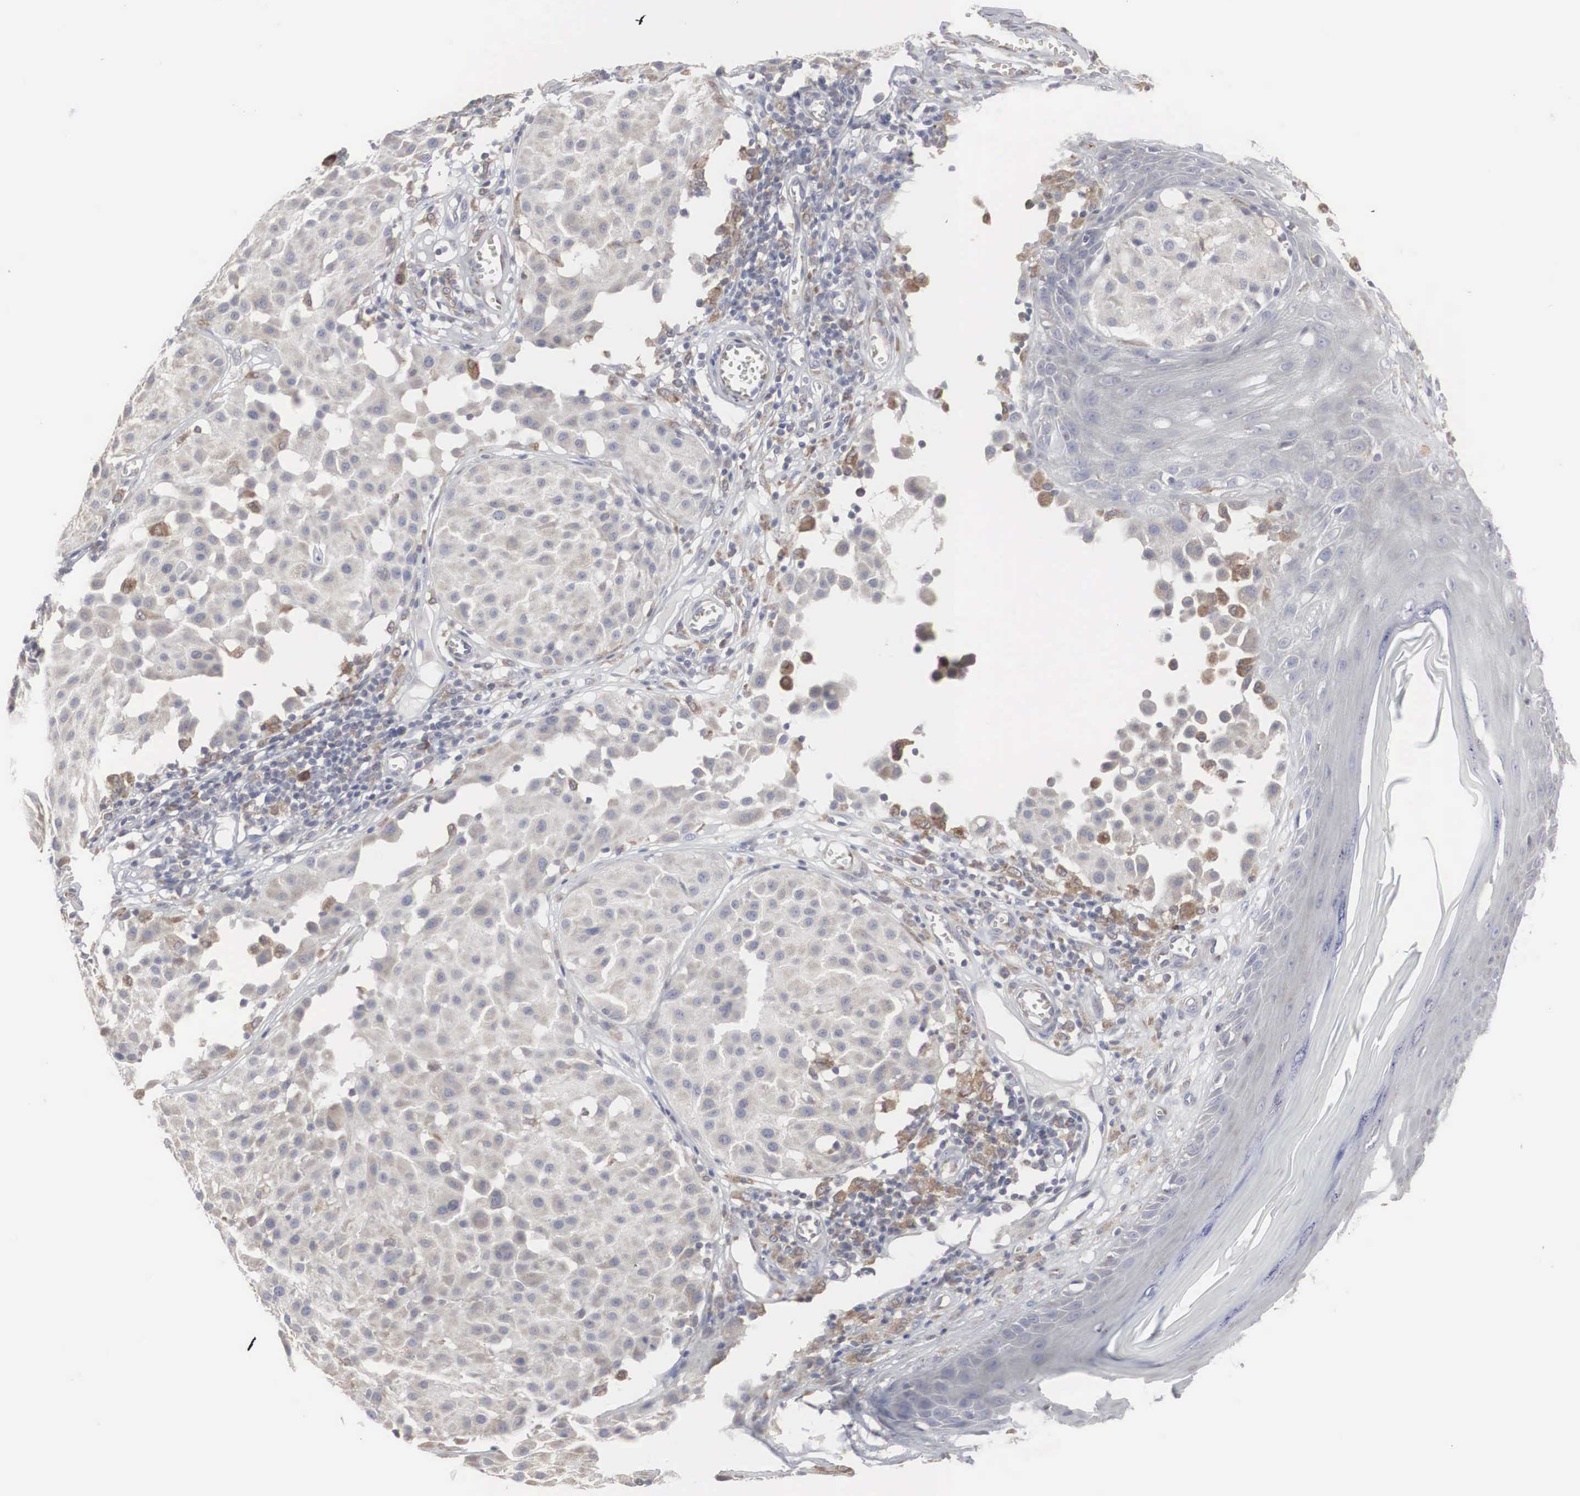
{"staining": {"intensity": "negative", "quantity": "none", "location": "none"}, "tissue": "melanoma", "cell_type": "Tumor cells", "image_type": "cancer", "snomed": [{"axis": "morphology", "description": "Malignant melanoma, NOS"}, {"axis": "topography", "description": "Skin"}], "caption": "Immunohistochemistry micrograph of human melanoma stained for a protein (brown), which reveals no staining in tumor cells.", "gene": "MIA2", "patient": {"sex": "male", "age": 36}}